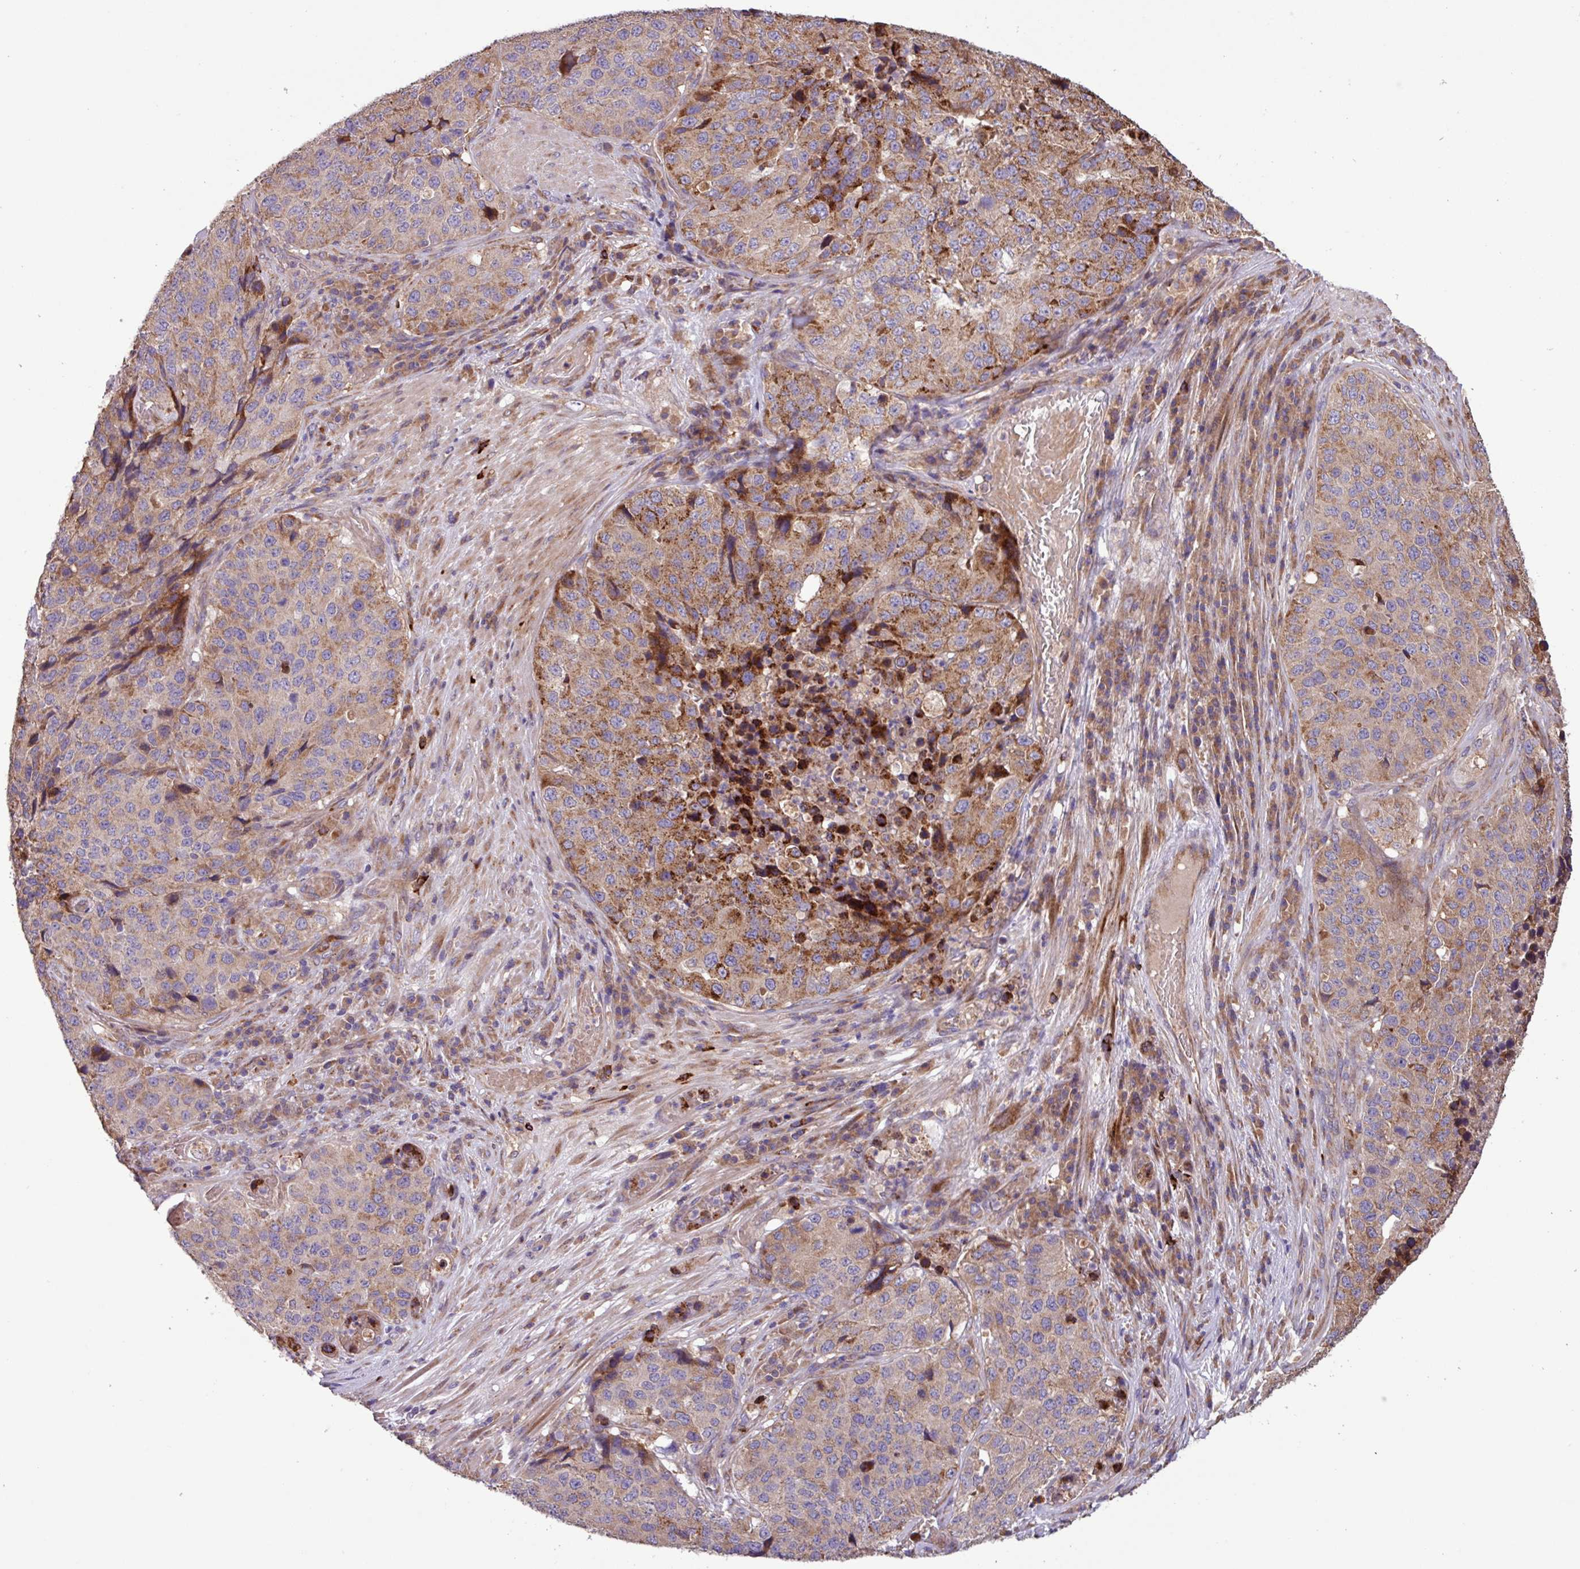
{"staining": {"intensity": "moderate", "quantity": ">75%", "location": "cytoplasmic/membranous"}, "tissue": "stomach cancer", "cell_type": "Tumor cells", "image_type": "cancer", "snomed": [{"axis": "morphology", "description": "Adenocarcinoma, NOS"}, {"axis": "topography", "description": "Stomach"}], "caption": "The image exhibits a brown stain indicating the presence of a protein in the cytoplasmic/membranous of tumor cells in adenocarcinoma (stomach).", "gene": "PTPRQ", "patient": {"sex": "male", "age": 71}}